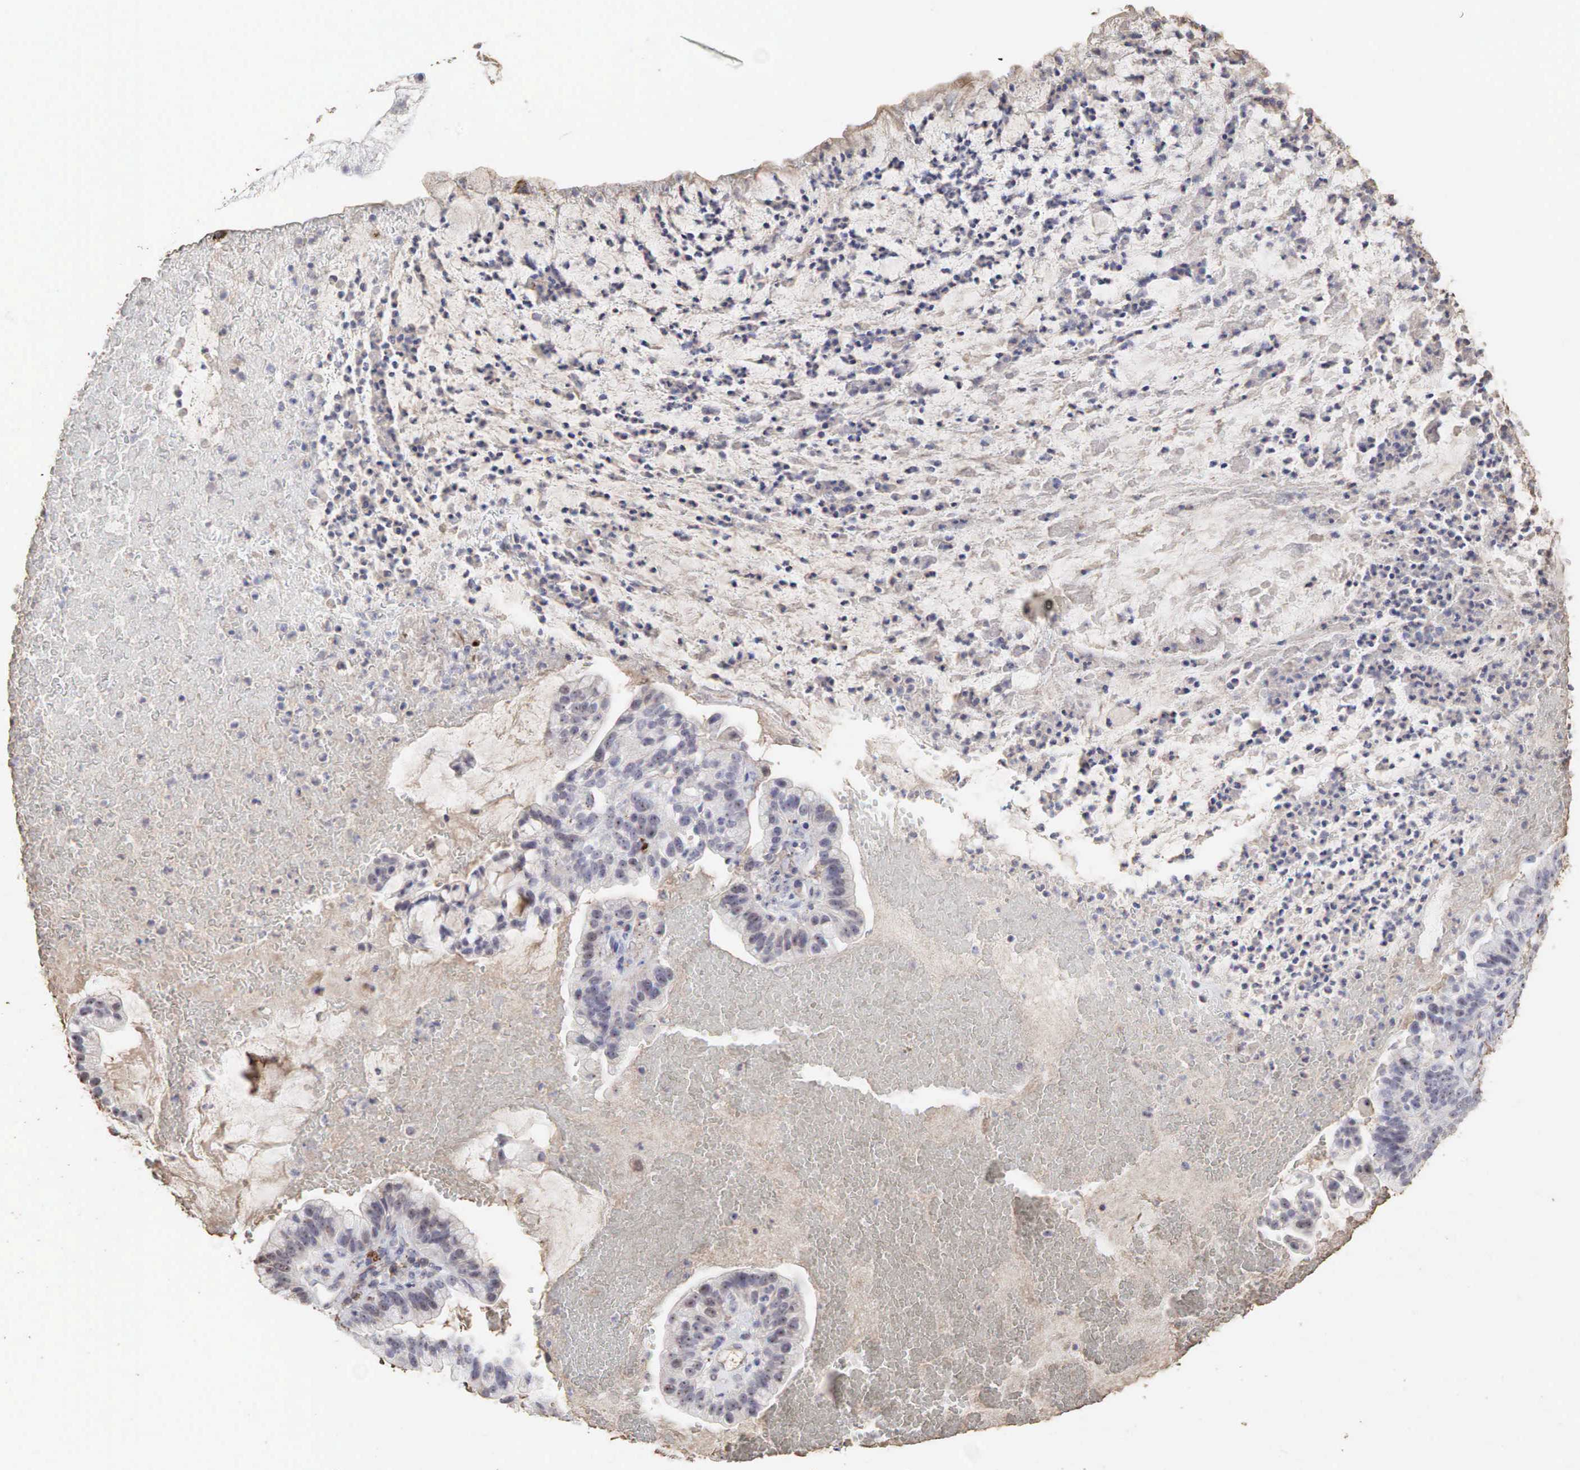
{"staining": {"intensity": "weak", "quantity": "25%-75%", "location": "cytoplasmic/membranous,nuclear"}, "tissue": "cervical cancer", "cell_type": "Tumor cells", "image_type": "cancer", "snomed": [{"axis": "morphology", "description": "Adenocarcinoma, NOS"}, {"axis": "topography", "description": "Cervix"}], "caption": "Protein analysis of cervical cancer (adenocarcinoma) tissue reveals weak cytoplasmic/membranous and nuclear expression in approximately 25%-75% of tumor cells. (IHC, brightfield microscopy, high magnification).", "gene": "DKC1", "patient": {"sex": "female", "age": 41}}